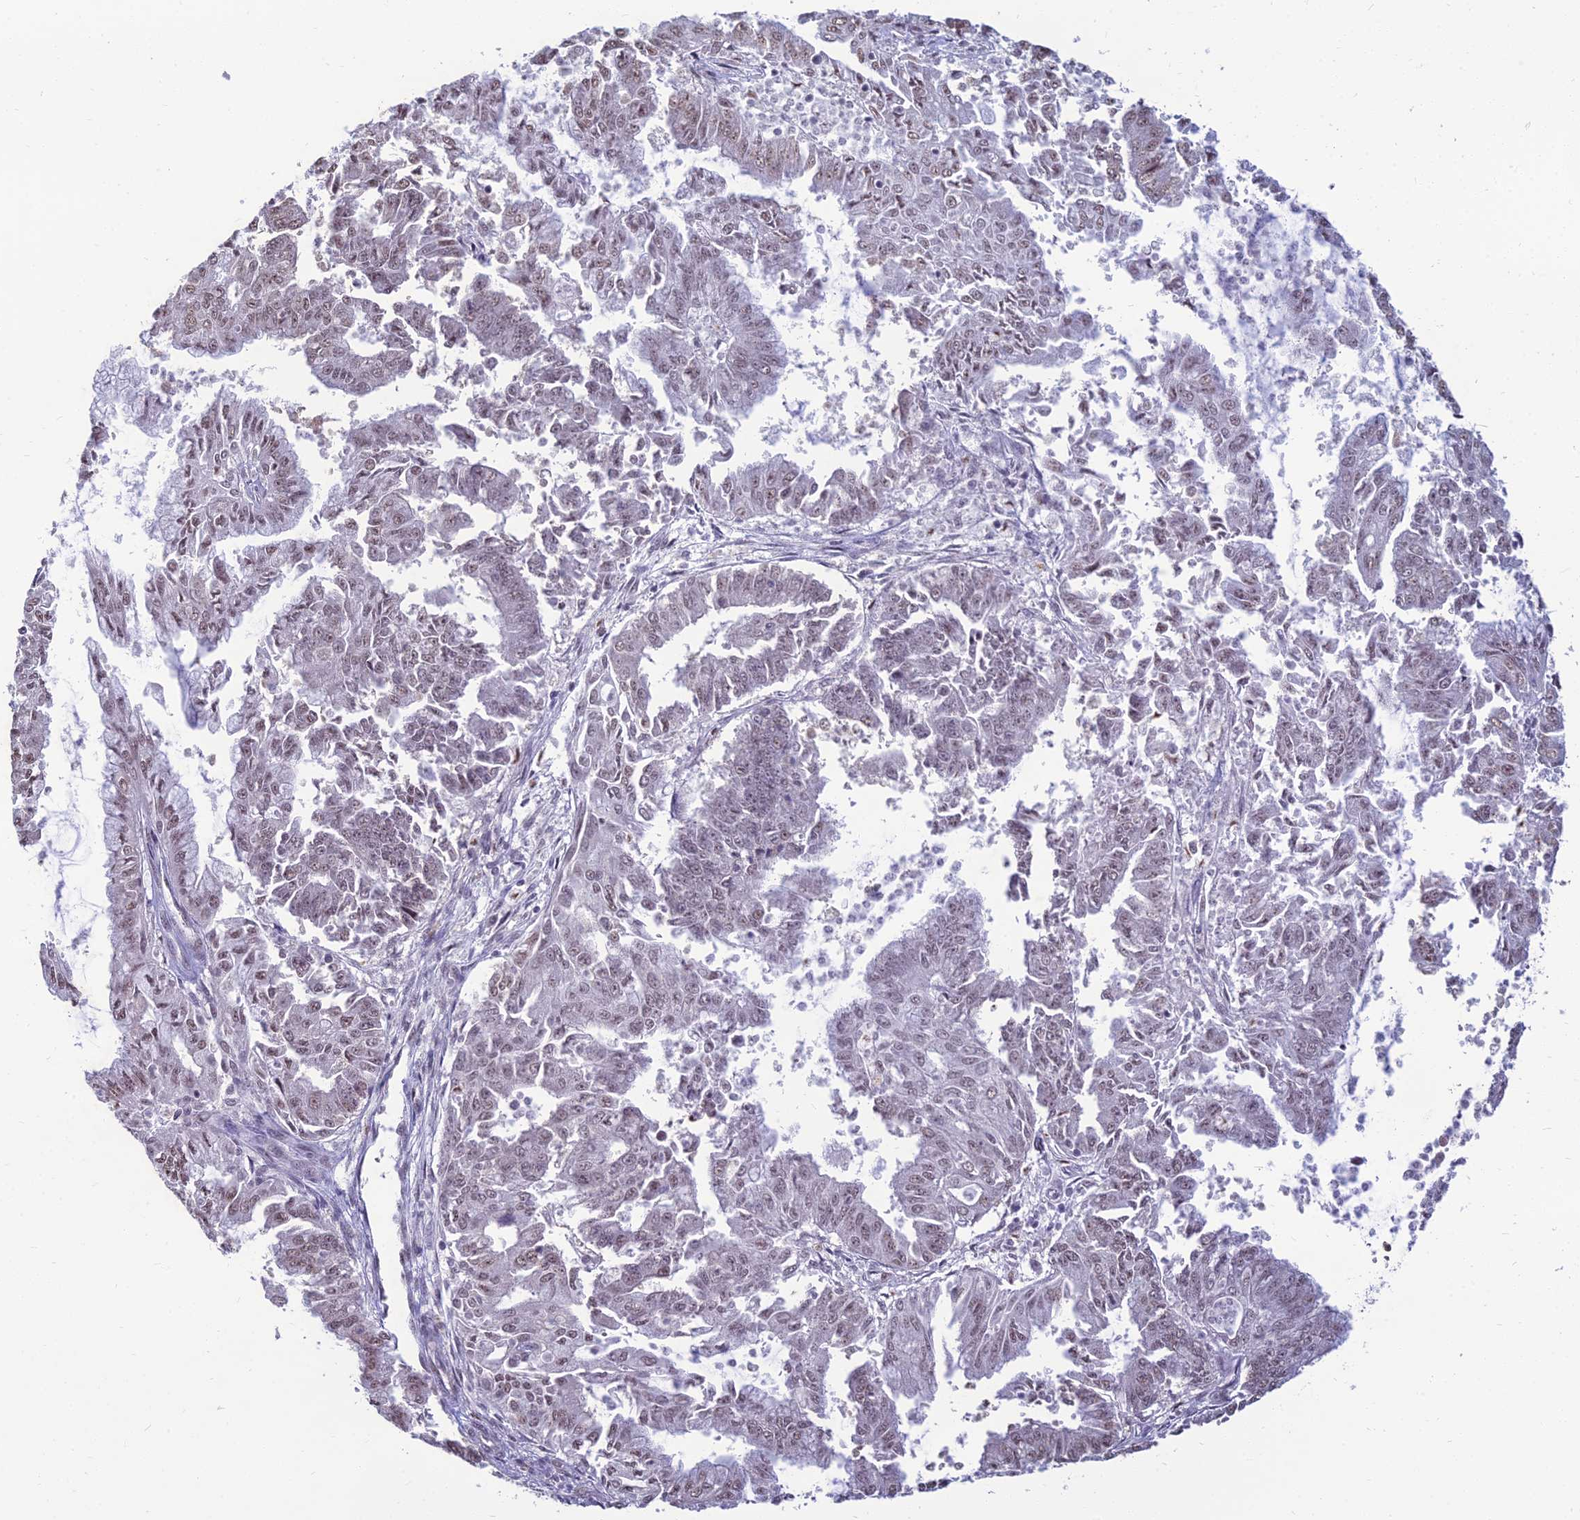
{"staining": {"intensity": "weak", "quantity": ">75%", "location": "nuclear"}, "tissue": "endometrial cancer", "cell_type": "Tumor cells", "image_type": "cancer", "snomed": [{"axis": "morphology", "description": "Adenocarcinoma, NOS"}, {"axis": "topography", "description": "Endometrium"}], "caption": "Immunohistochemistry micrograph of human endometrial cancer (adenocarcinoma) stained for a protein (brown), which exhibits low levels of weak nuclear staining in approximately >75% of tumor cells.", "gene": "SRSF7", "patient": {"sex": "female", "age": 73}}